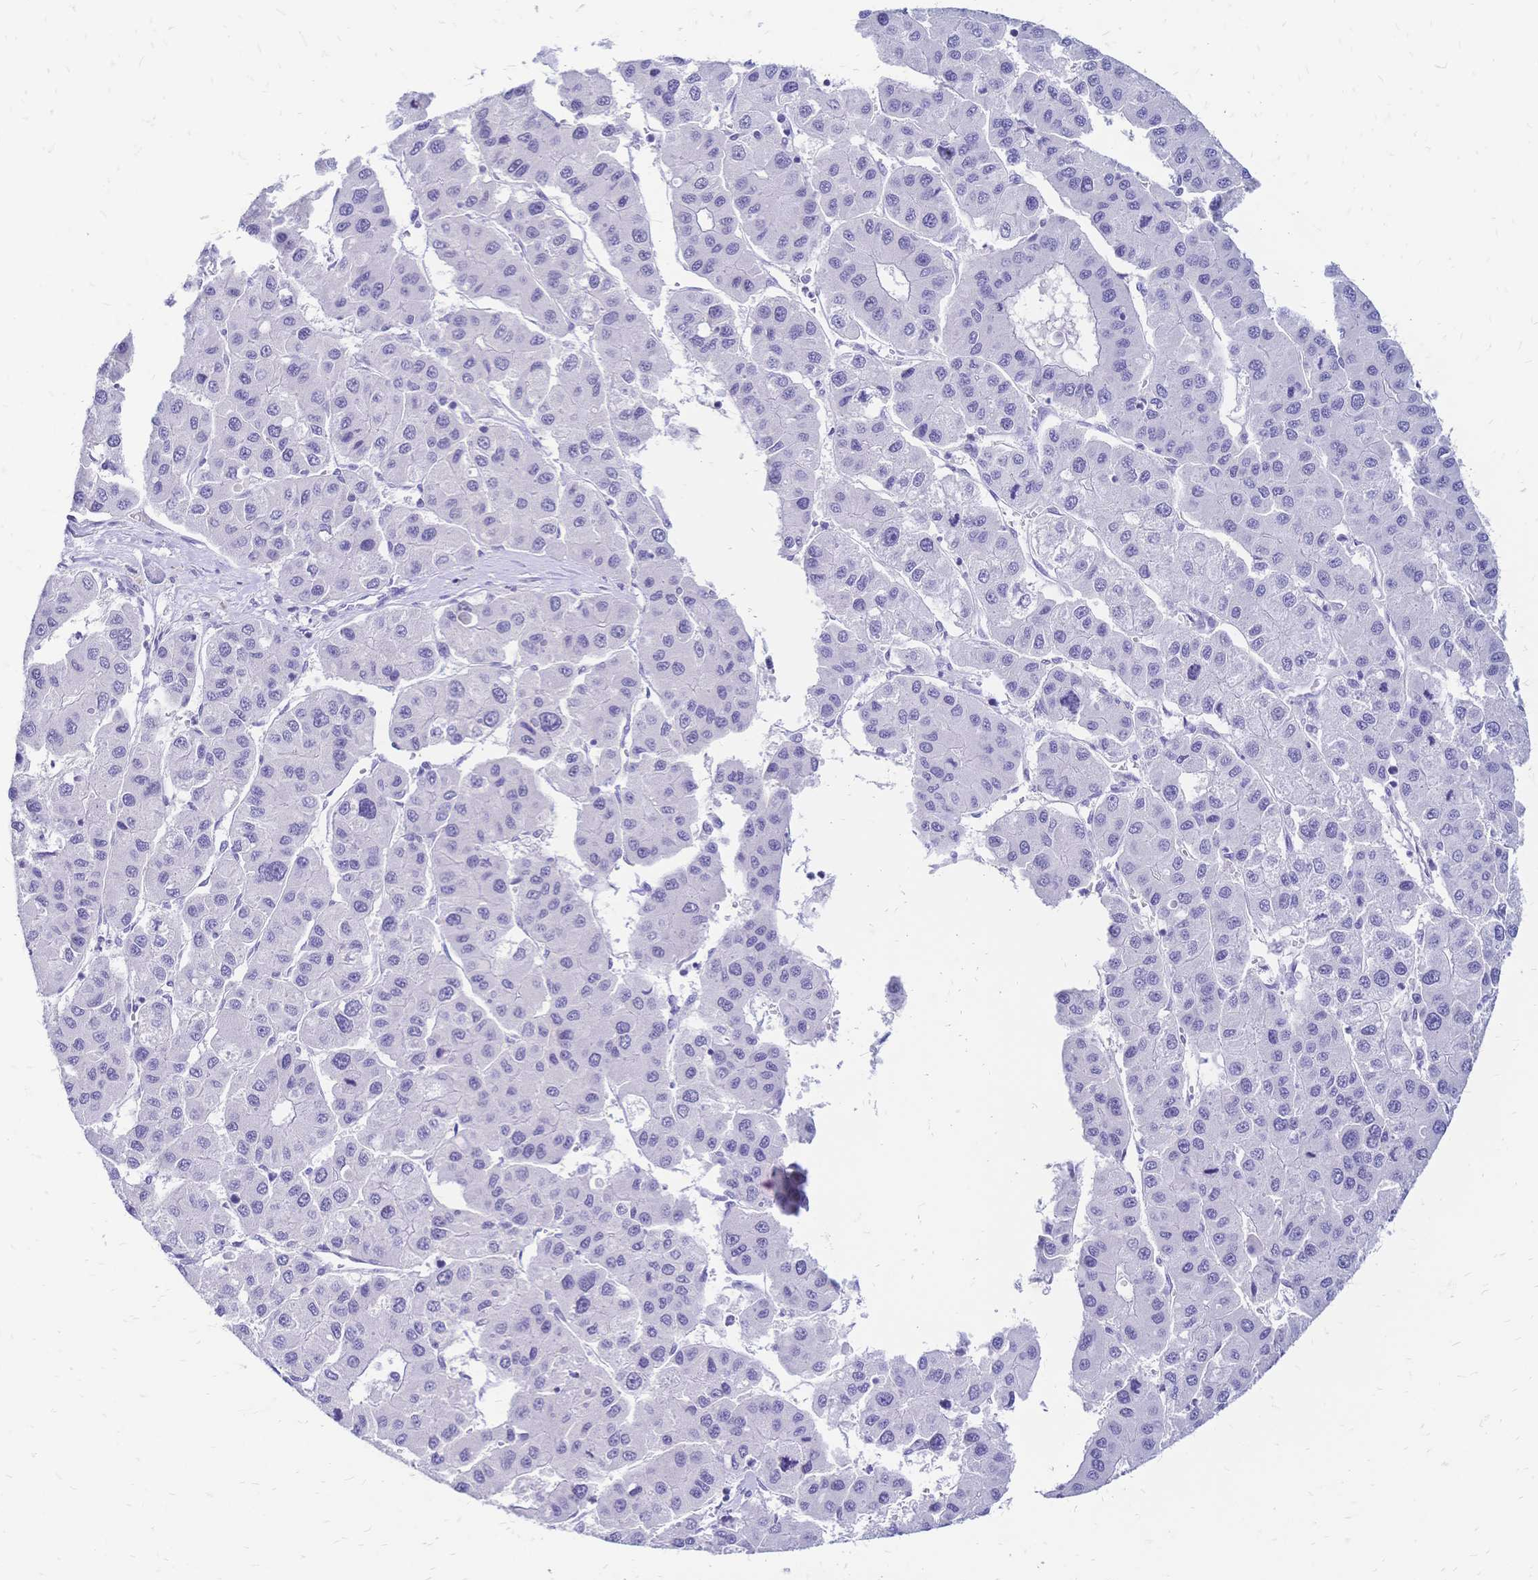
{"staining": {"intensity": "negative", "quantity": "none", "location": "none"}, "tissue": "liver cancer", "cell_type": "Tumor cells", "image_type": "cancer", "snomed": [{"axis": "morphology", "description": "Carcinoma, Hepatocellular, NOS"}, {"axis": "topography", "description": "Liver"}], "caption": "High power microscopy image of an IHC histopathology image of liver cancer (hepatocellular carcinoma), revealing no significant staining in tumor cells.", "gene": "FA2H", "patient": {"sex": "male", "age": 73}}